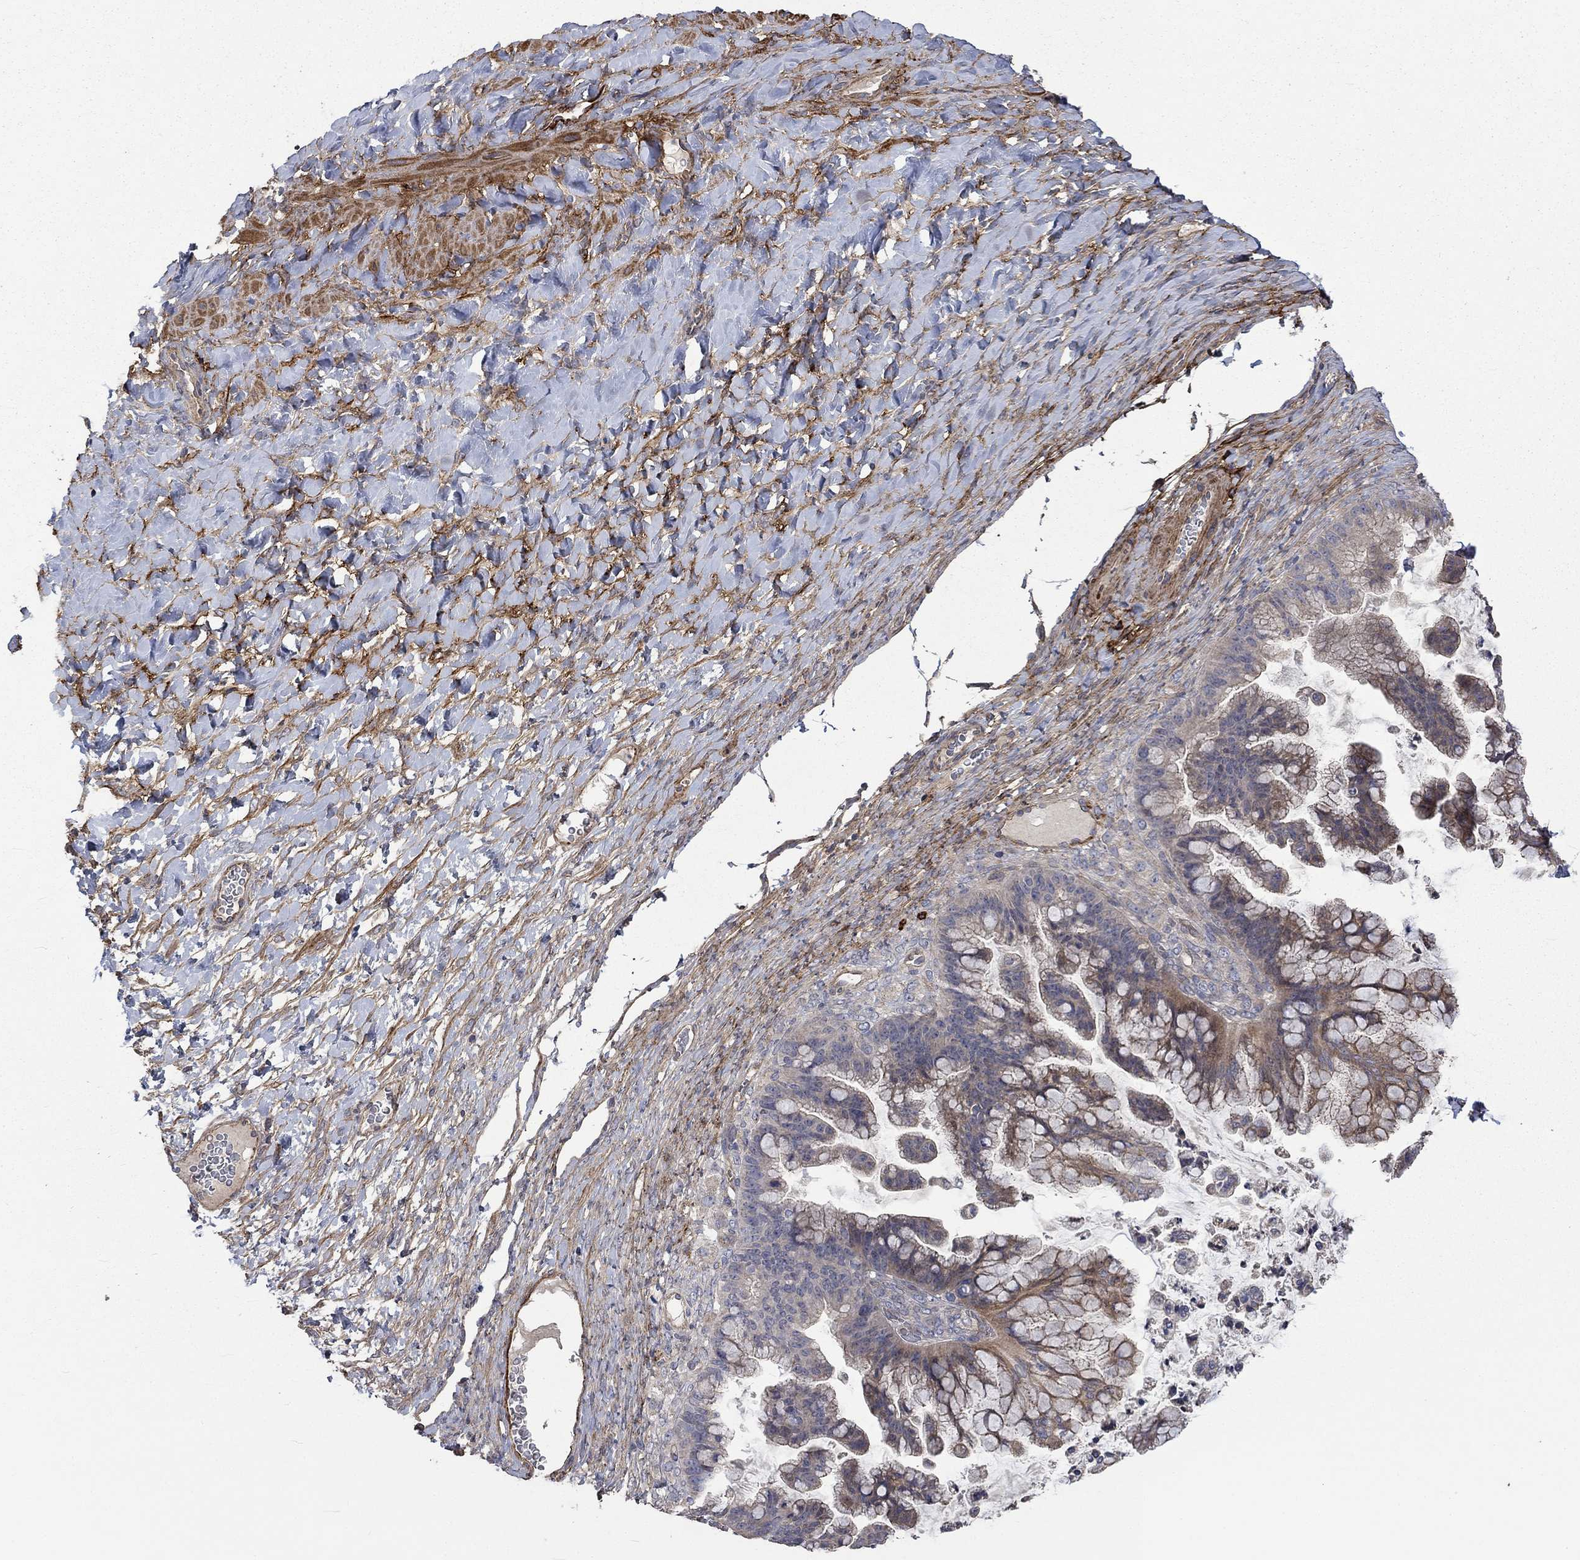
{"staining": {"intensity": "moderate", "quantity": "<25%", "location": "cytoplasmic/membranous"}, "tissue": "ovarian cancer", "cell_type": "Tumor cells", "image_type": "cancer", "snomed": [{"axis": "morphology", "description": "Cystadenocarcinoma, mucinous, NOS"}, {"axis": "topography", "description": "Ovary"}], "caption": "The histopathology image reveals staining of mucinous cystadenocarcinoma (ovarian), revealing moderate cytoplasmic/membranous protein expression (brown color) within tumor cells. Immunohistochemistry (ihc) stains the protein of interest in brown and the nuclei are stained blue.", "gene": "VCAN", "patient": {"sex": "female", "age": 67}}